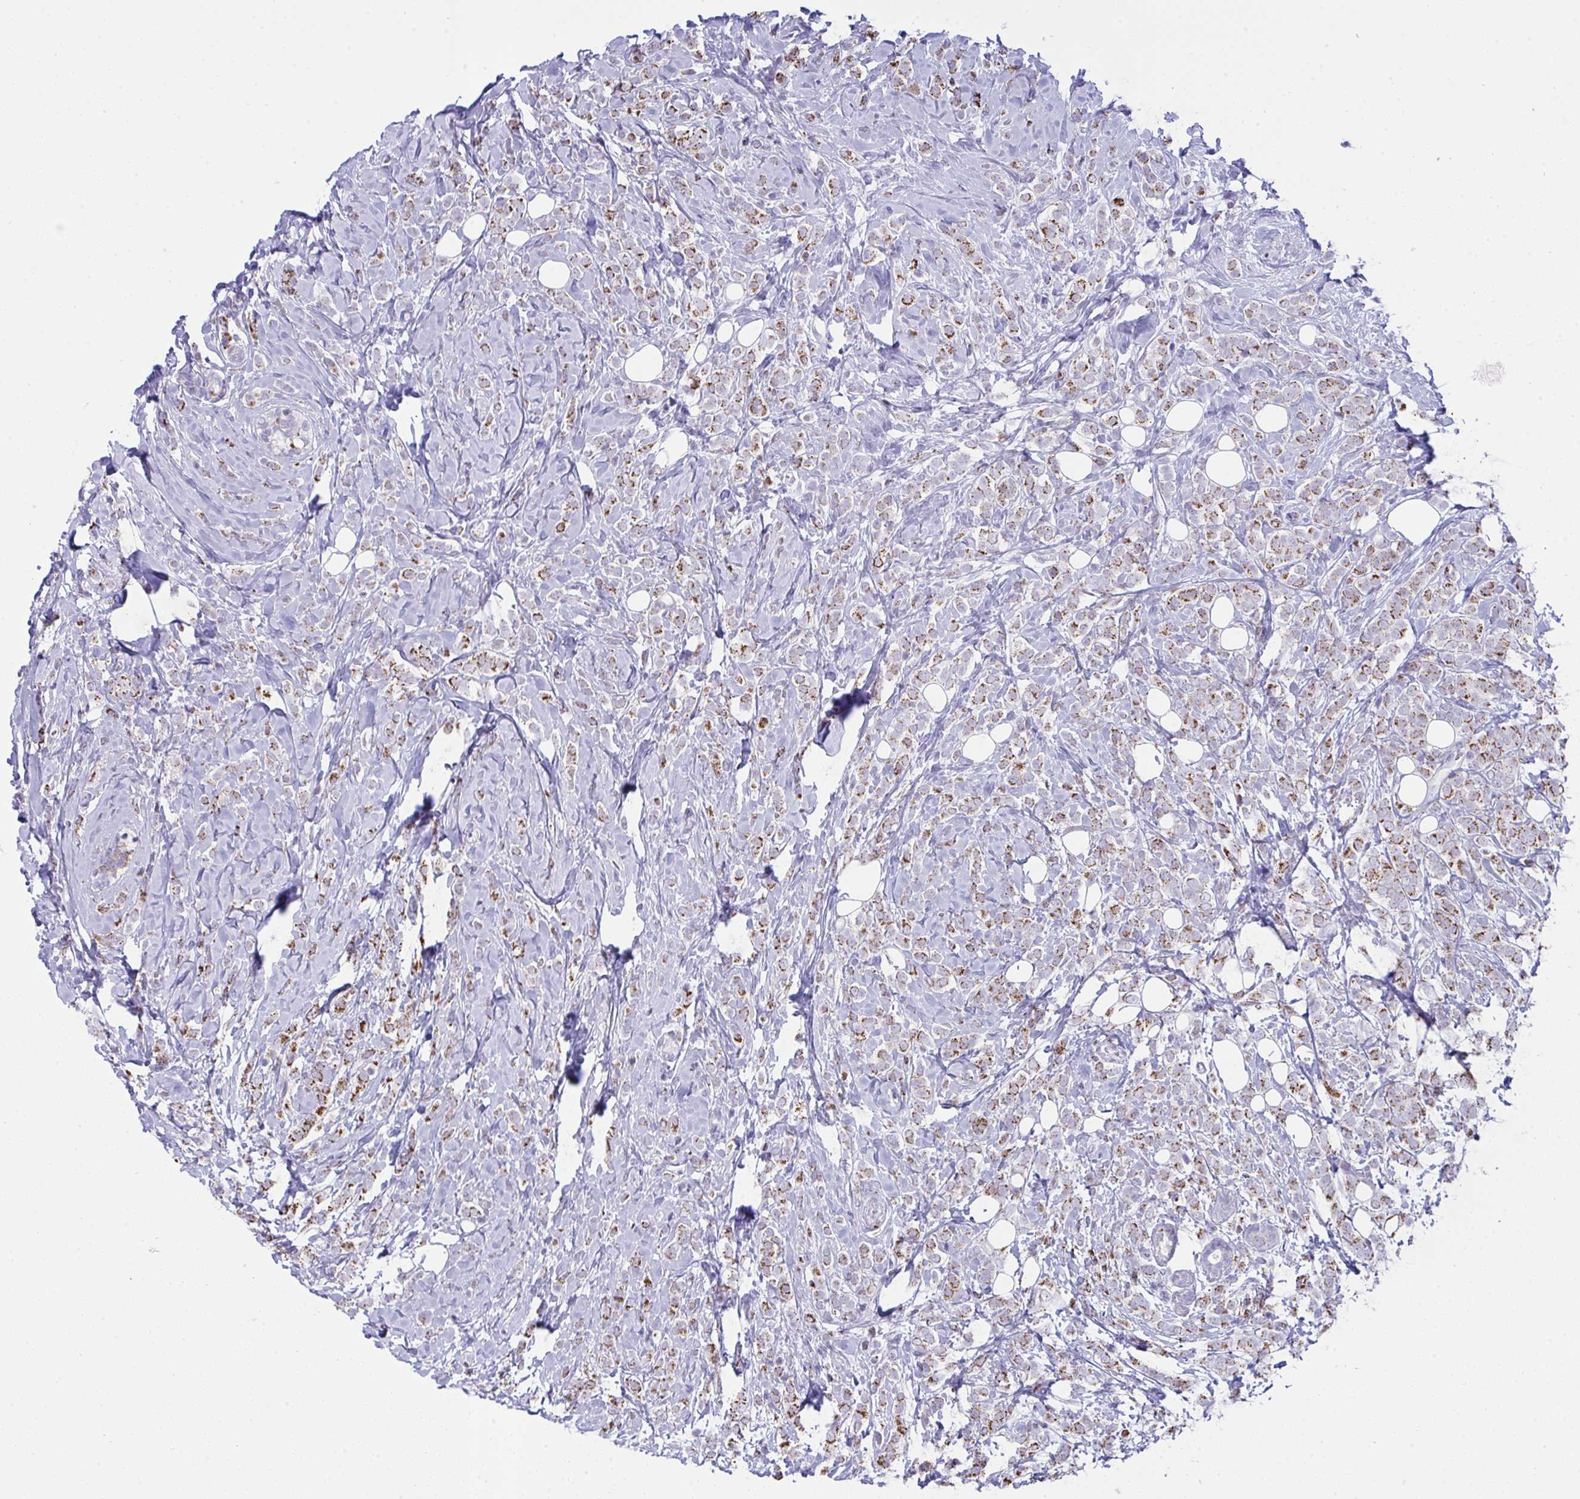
{"staining": {"intensity": "moderate", "quantity": ">75%", "location": "cytoplasmic/membranous"}, "tissue": "breast cancer", "cell_type": "Tumor cells", "image_type": "cancer", "snomed": [{"axis": "morphology", "description": "Lobular carcinoma"}, {"axis": "topography", "description": "Breast"}], "caption": "Breast cancer was stained to show a protein in brown. There is medium levels of moderate cytoplasmic/membranous expression in approximately >75% of tumor cells.", "gene": "PLA2G12B", "patient": {"sex": "female", "age": 49}}